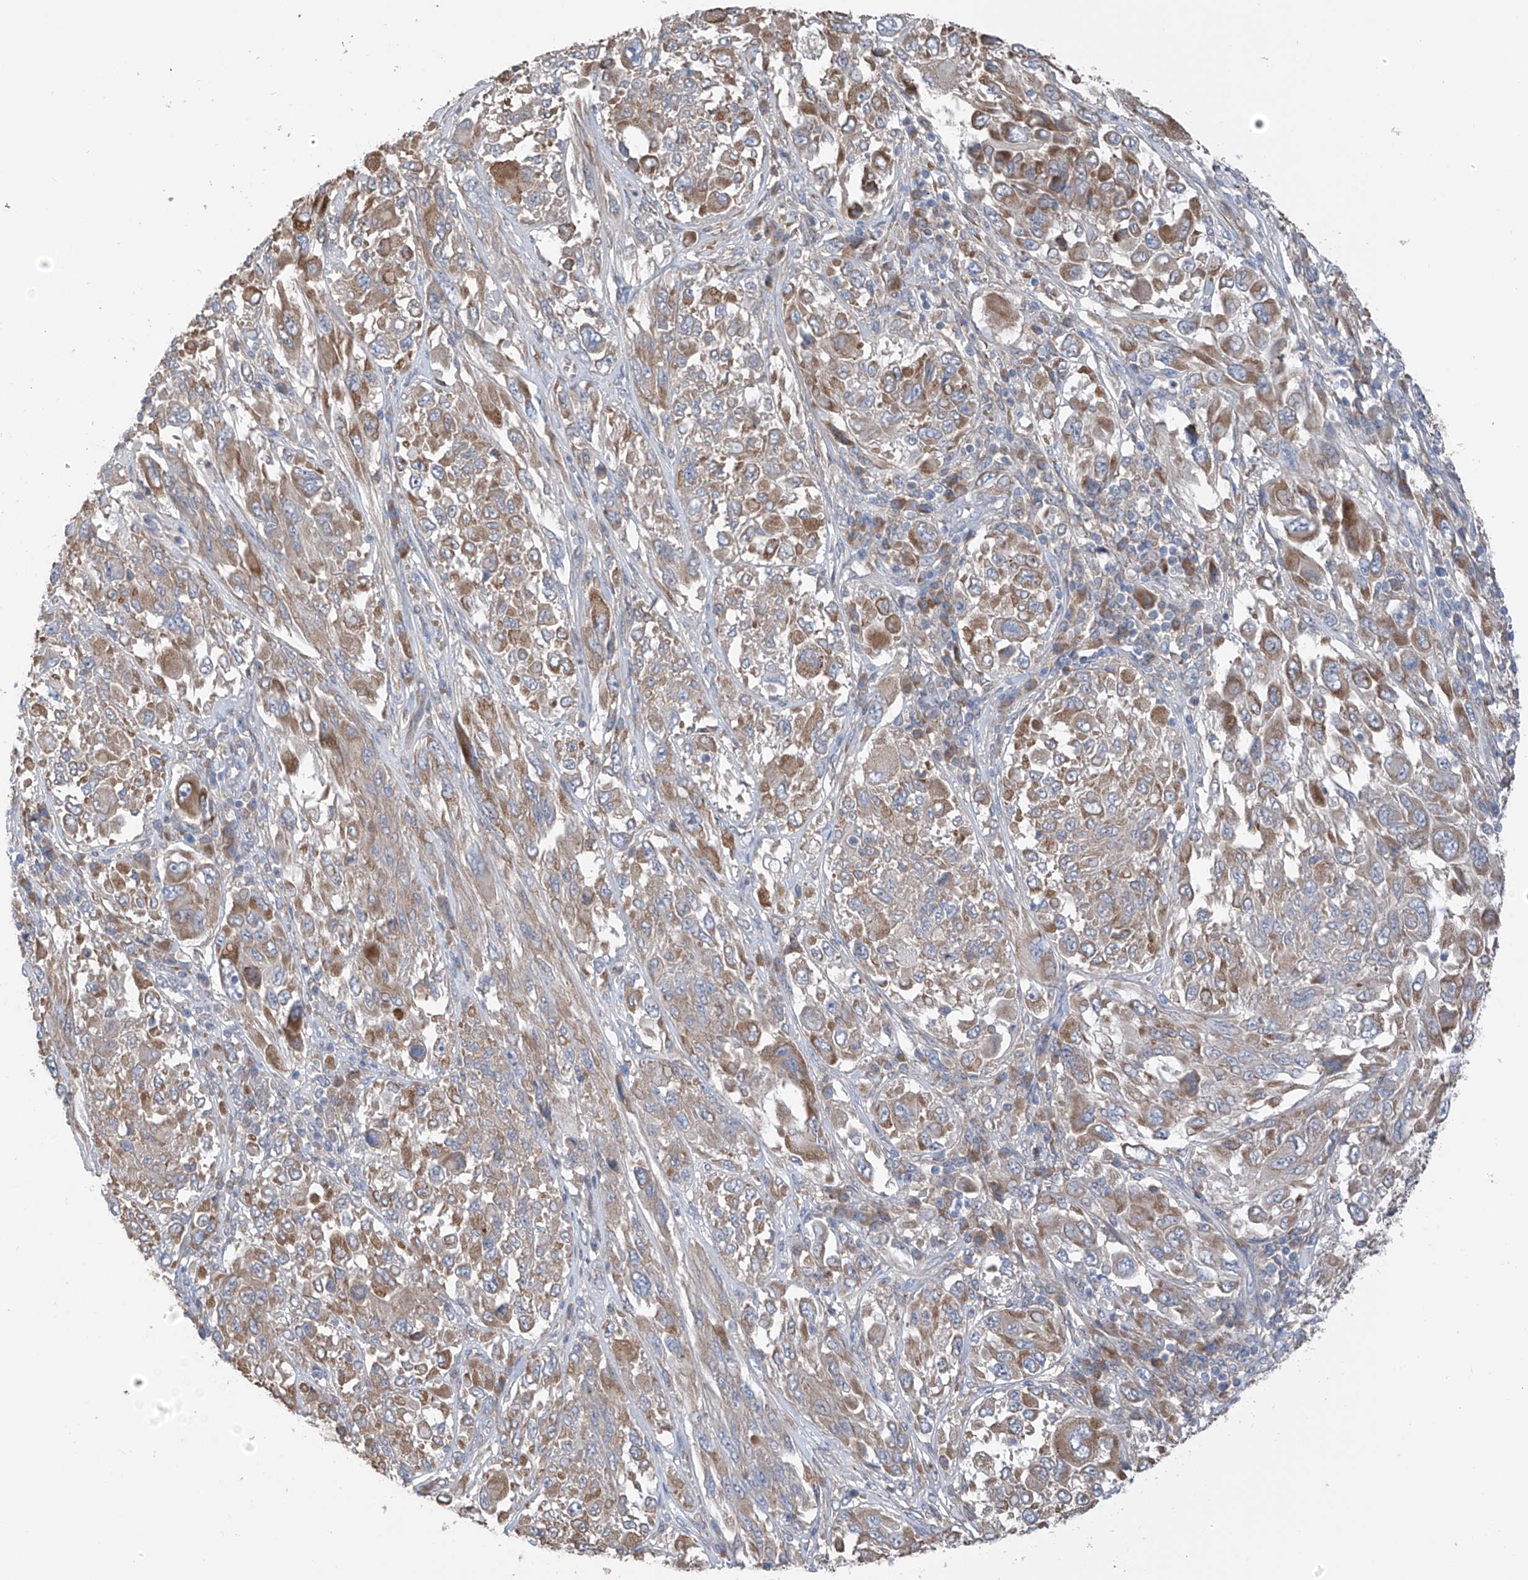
{"staining": {"intensity": "moderate", "quantity": "25%-75%", "location": "cytoplasmic/membranous"}, "tissue": "melanoma", "cell_type": "Tumor cells", "image_type": "cancer", "snomed": [{"axis": "morphology", "description": "Malignant melanoma, NOS"}, {"axis": "topography", "description": "Skin"}], "caption": "Human melanoma stained for a protein (brown) shows moderate cytoplasmic/membranous positive positivity in about 25%-75% of tumor cells.", "gene": "GALNTL6", "patient": {"sex": "female", "age": 91}}